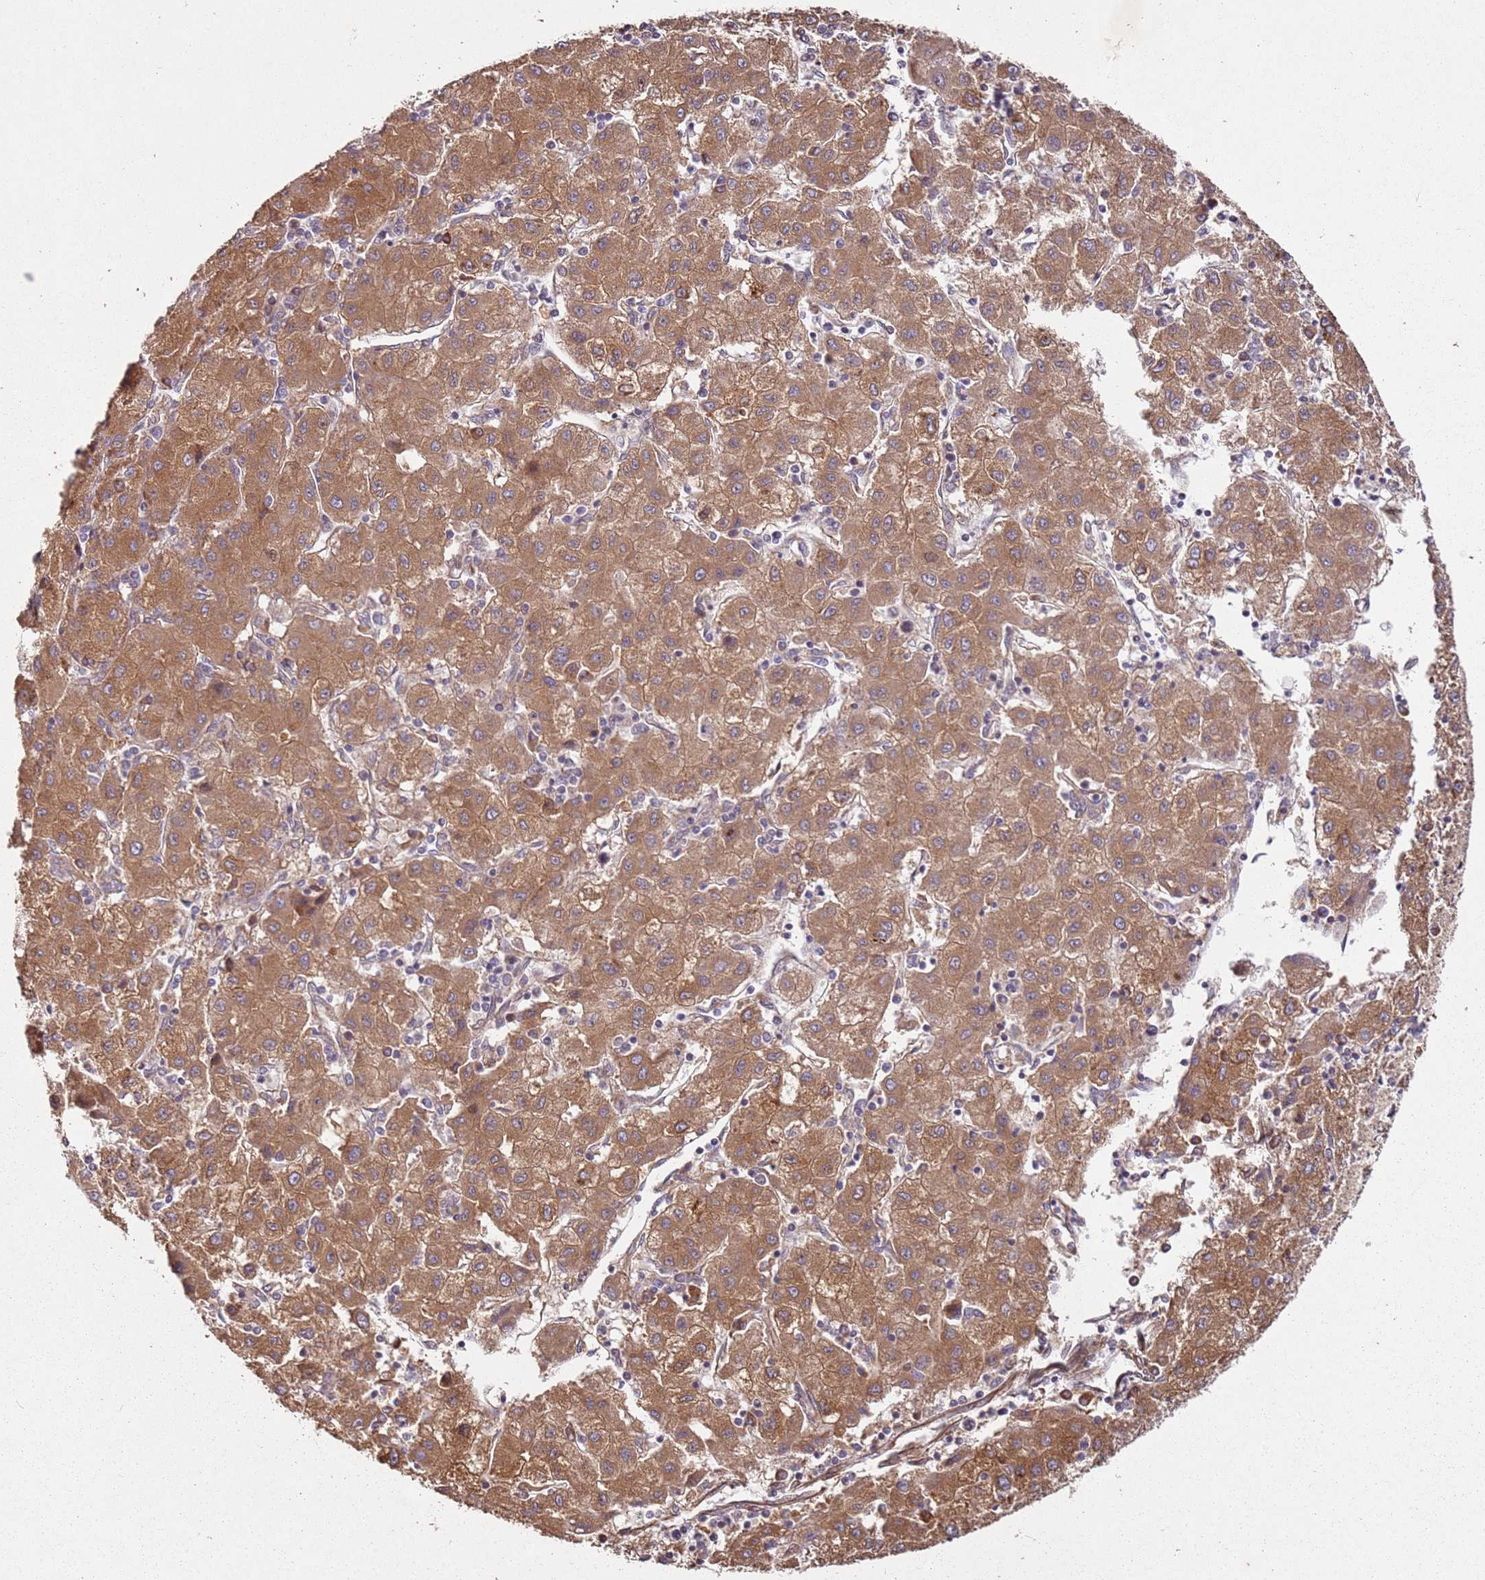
{"staining": {"intensity": "moderate", "quantity": ">75%", "location": "cytoplasmic/membranous"}, "tissue": "liver cancer", "cell_type": "Tumor cells", "image_type": "cancer", "snomed": [{"axis": "morphology", "description": "Carcinoma, Hepatocellular, NOS"}, {"axis": "topography", "description": "Liver"}], "caption": "This is an image of immunohistochemistry staining of liver hepatocellular carcinoma, which shows moderate expression in the cytoplasmic/membranous of tumor cells.", "gene": "ARFRP1", "patient": {"sex": "male", "age": 72}}